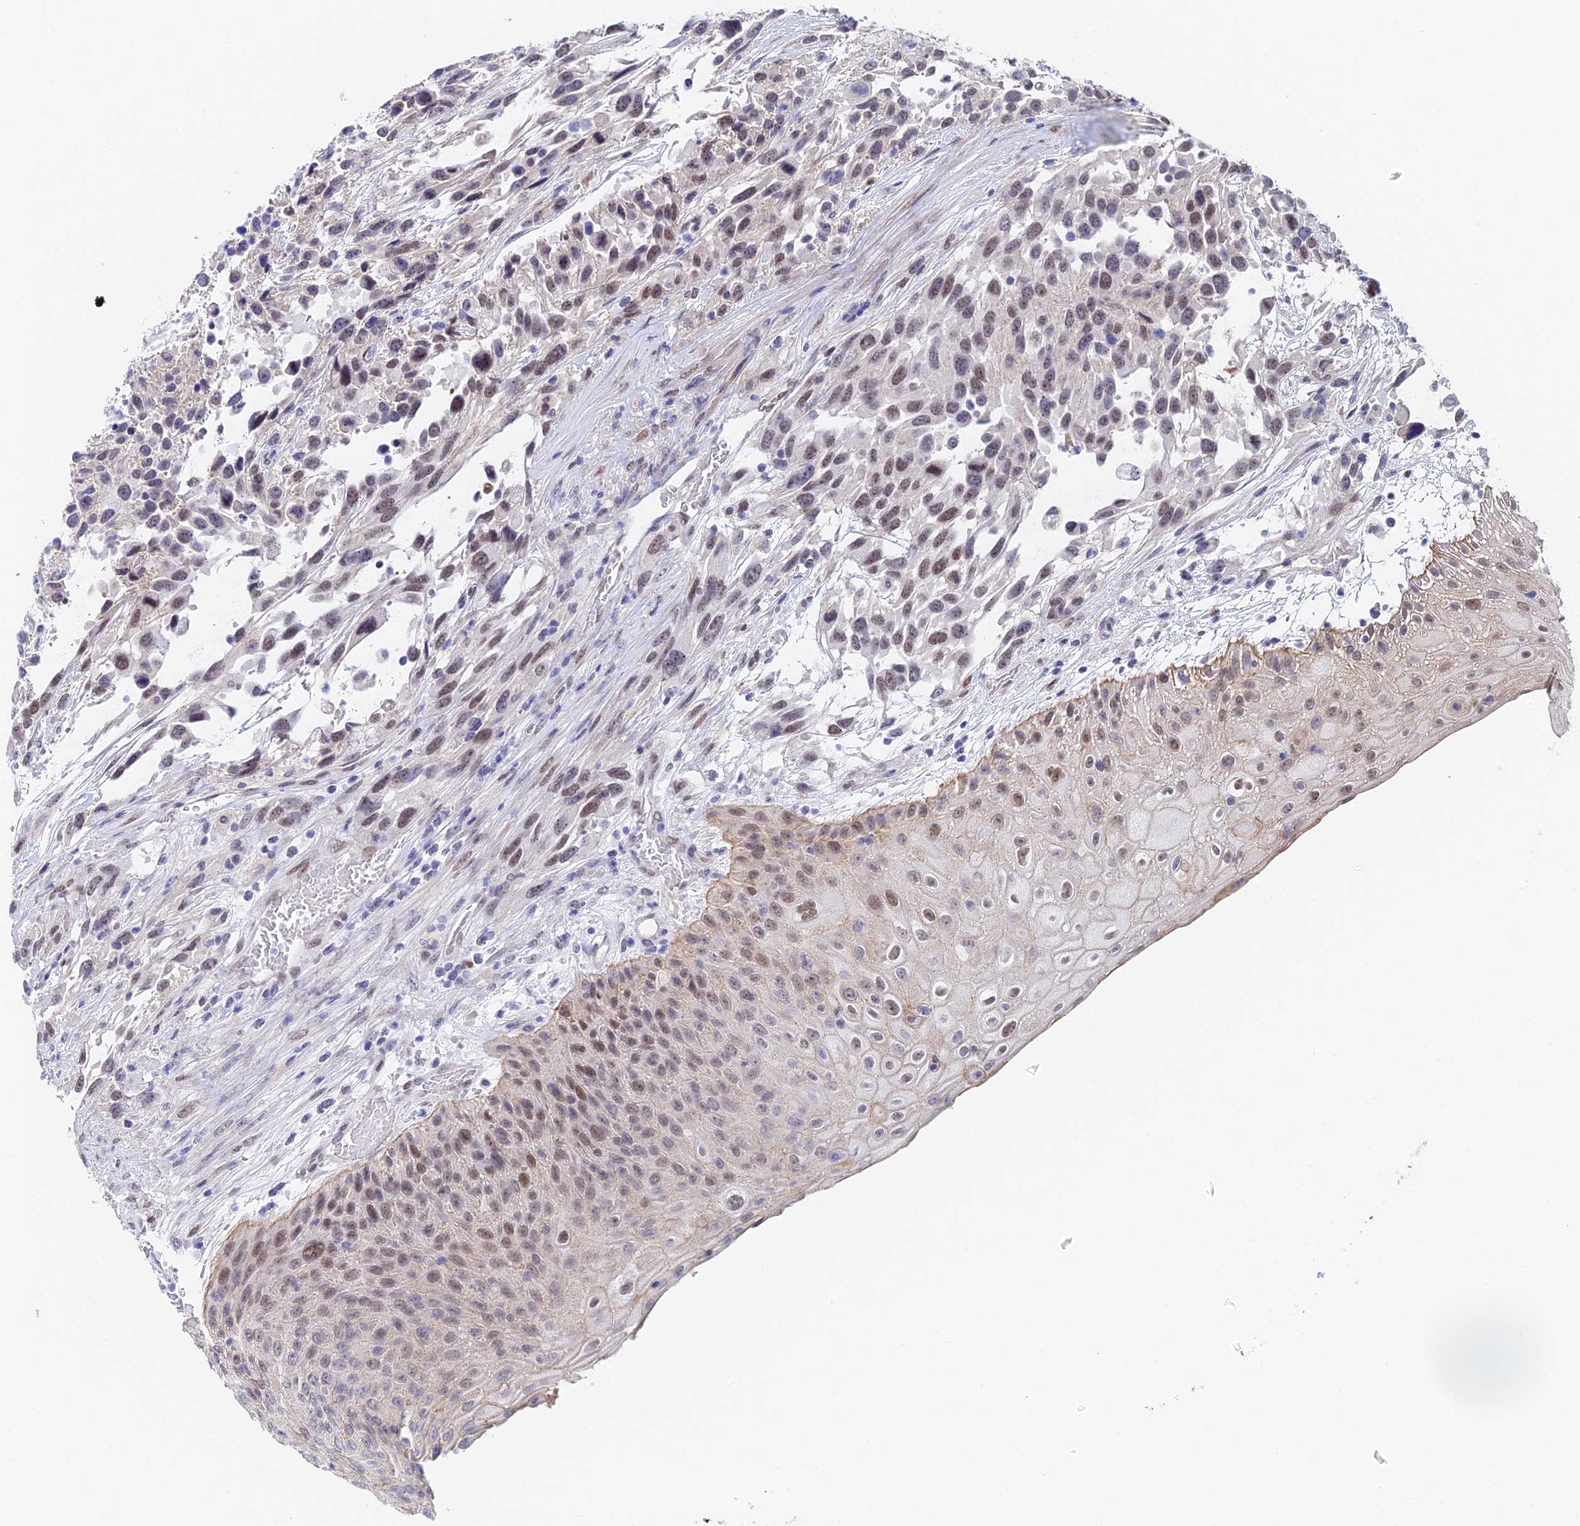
{"staining": {"intensity": "weak", "quantity": "25%-75%", "location": "nuclear"}, "tissue": "urothelial cancer", "cell_type": "Tumor cells", "image_type": "cancer", "snomed": [{"axis": "morphology", "description": "Urothelial carcinoma, High grade"}, {"axis": "topography", "description": "Urinary bladder"}], "caption": "Immunohistochemistry histopathology image of neoplastic tissue: urothelial cancer stained using immunohistochemistry shows low levels of weak protein expression localized specifically in the nuclear of tumor cells, appearing as a nuclear brown color.", "gene": "TRIM24", "patient": {"sex": "female", "age": 70}}